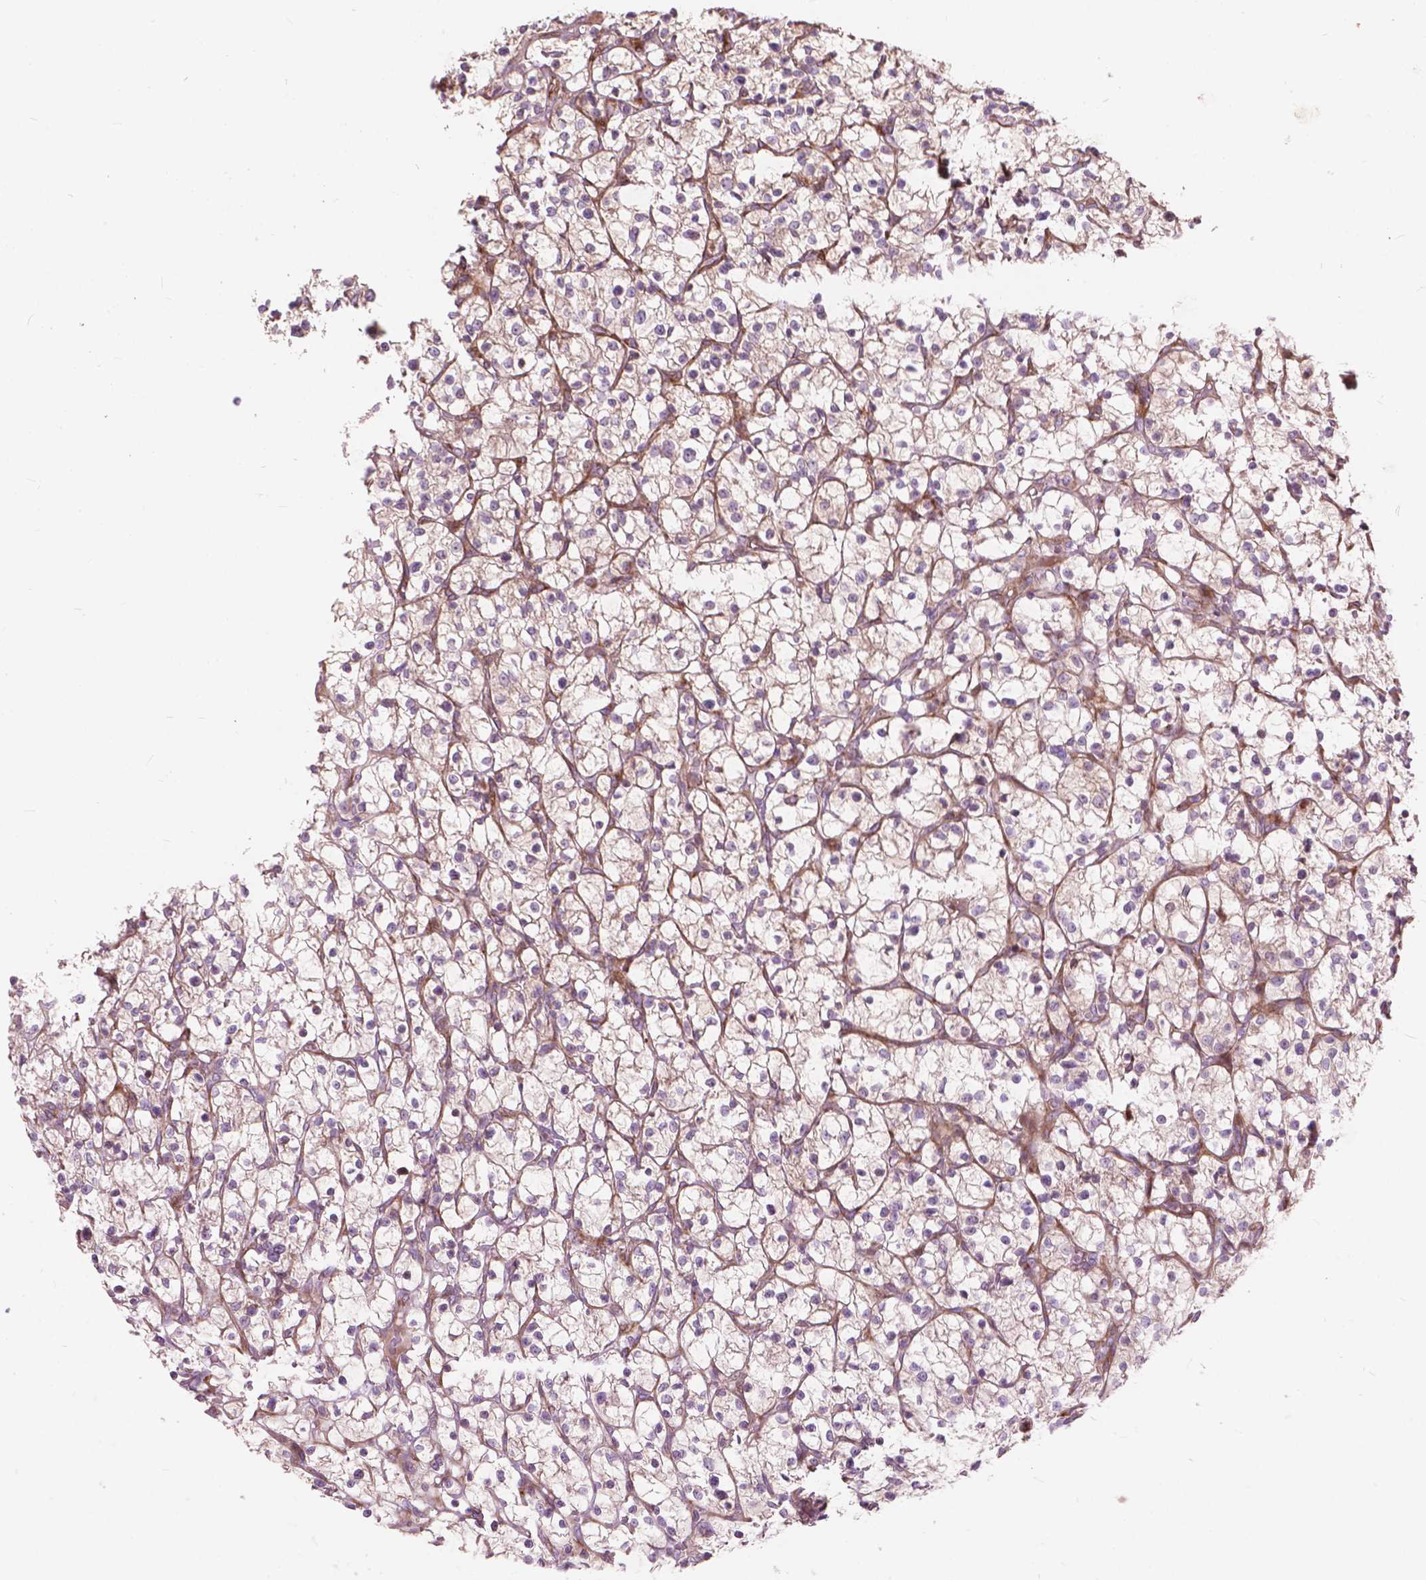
{"staining": {"intensity": "weak", "quantity": "25%-75%", "location": "cytoplasmic/membranous"}, "tissue": "renal cancer", "cell_type": "Tumor cells", "image_type": "cancer", "snomed": [{"axis": "morphology", "description": "Adenocarcinoma, NOS"}, {"axis": "topography", "description": "Kidney"}], "caption": "Adenocarcinoma (renal) tissue reveals weak cytoplasmic/membranous positivity in approximately 25%-75% of tumor cells, visualized by immunohistochemistry.", "gene": "MORN1", "patient": {"sex": "female", "age": 64}}